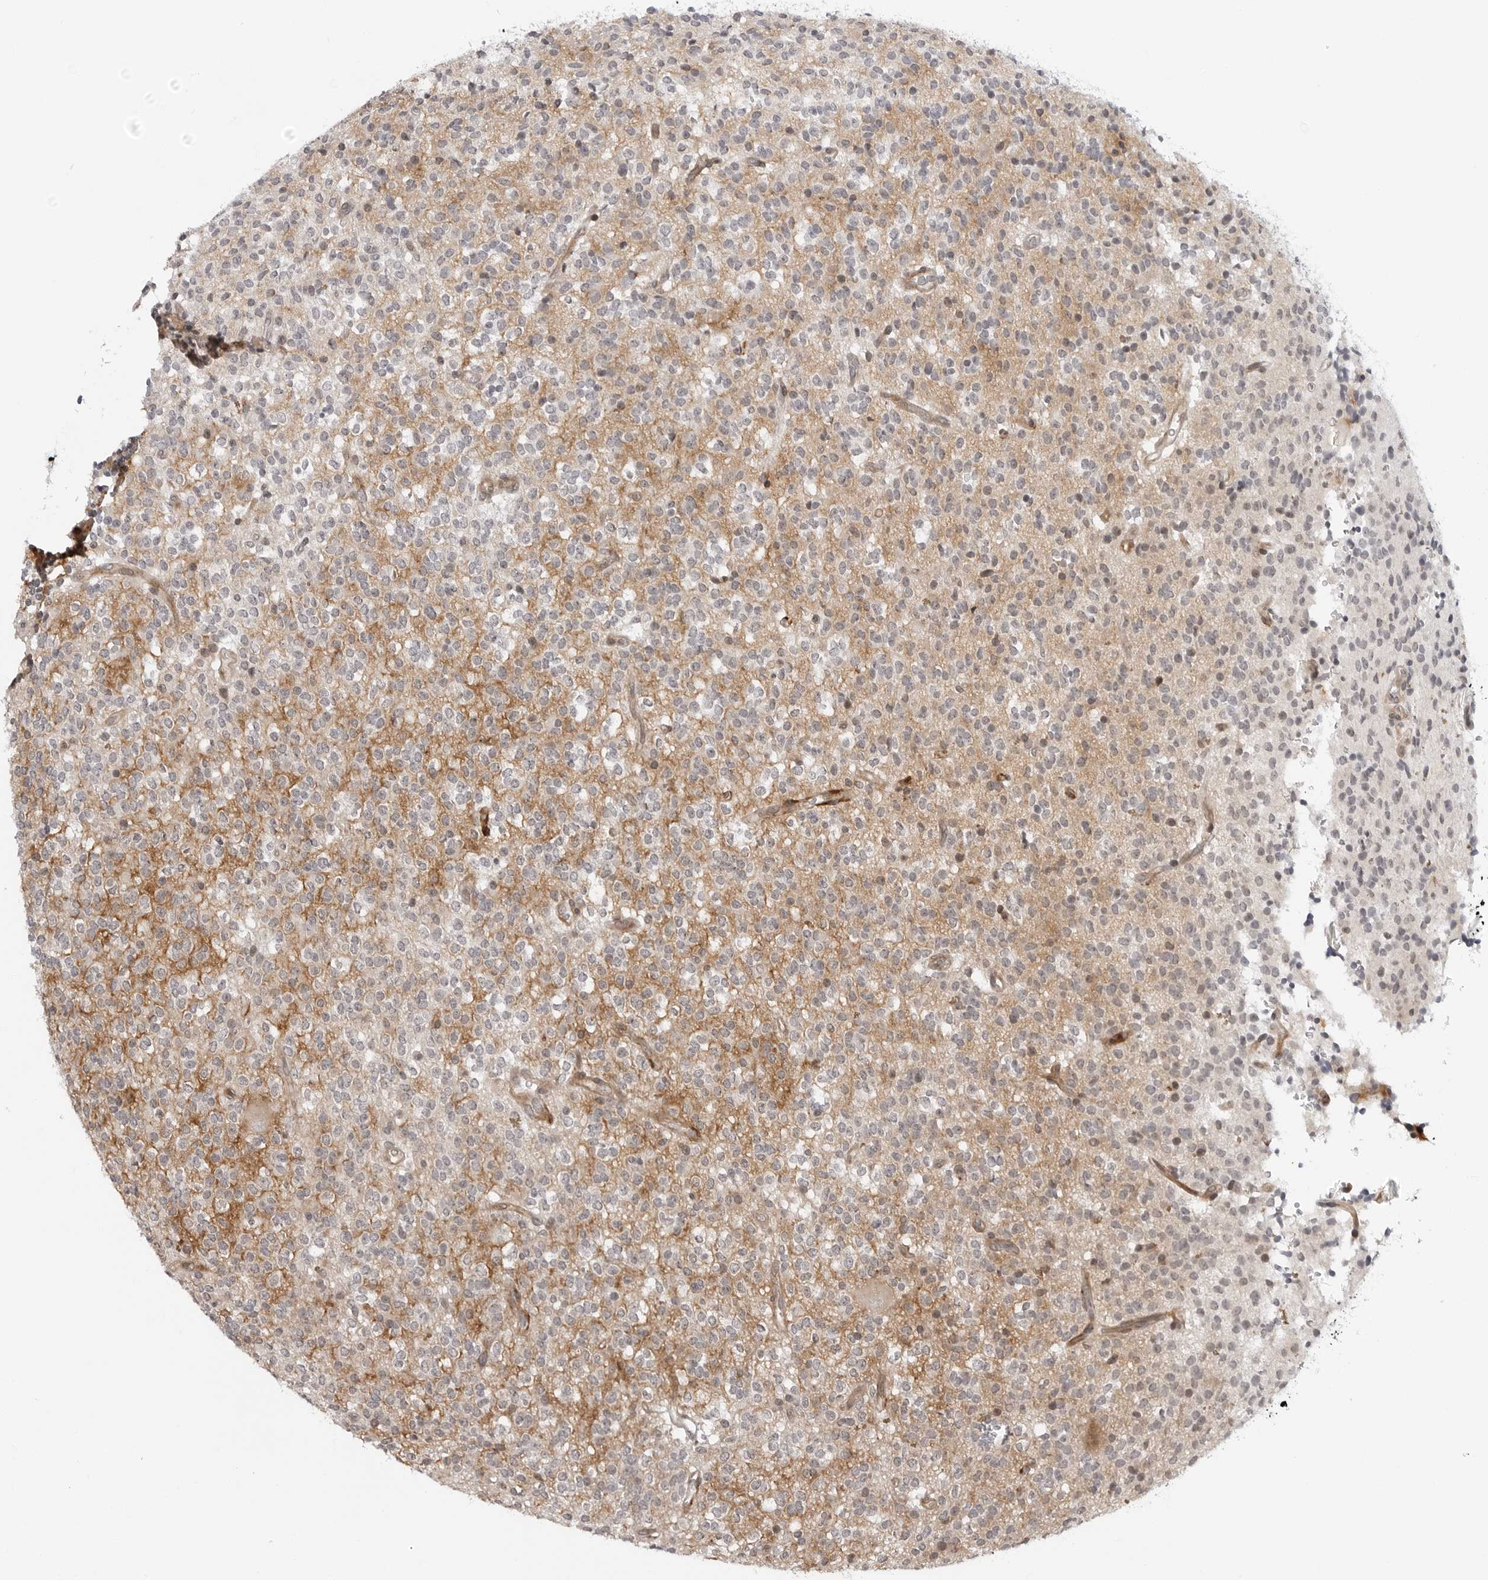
{"staining": {"intensity": "weak", "quantity": "<25%", "location": "cytoplasmic/membranous"}, "tissue": "glioma", "cell_type": "Tumor cells", "image_type": "cancer", "snomed": [{"axis": "morphology", "description": "Glioma, malignant, High grade"}, {"axis": "topography", "description": "Brain"}], "caption": "An image of glioma stained for a protein shows no brown staining in tumor cells.", "gene": "ADAMTS5", "patient": {"sex": "male", "age": 34}}